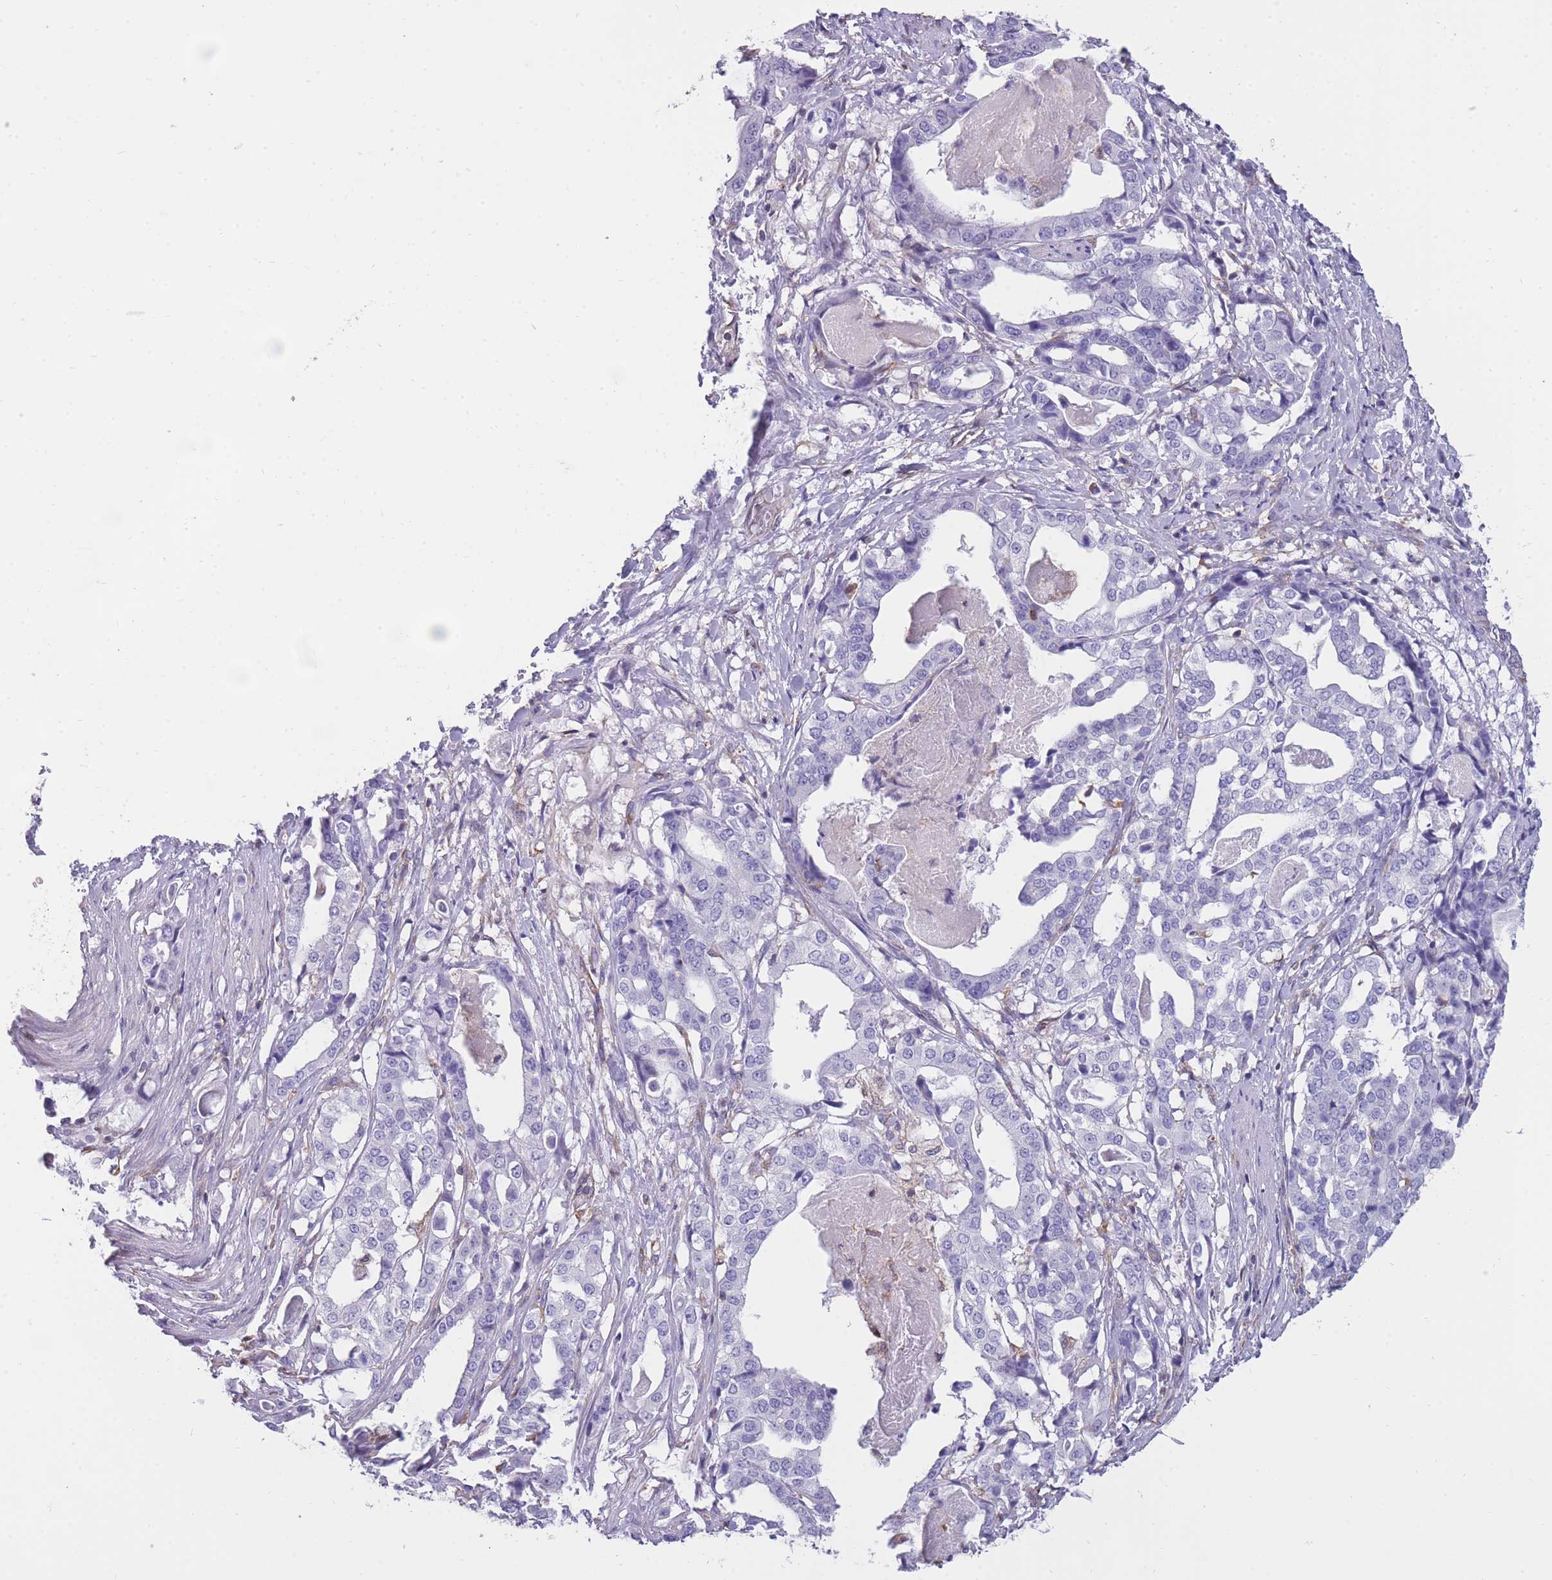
{"staining": {"intensity": "negative", "quantity": "none", "location": "none"}, "tissue": "stomach cancer", "cell_type": "Tumor cells", "image_type": "cancer", "snomed": [{"axis": "morphology", "description": "Adenocarcinoma, NOS"}, {"axis": "topography", "description": "Stomach"}], "caption": "Tumor cells are negative for brown protein staining in stomach cancer (adenocarcinoma).", "gene": "ZNF662", "patient": {"sex": "male", "age": 48}}